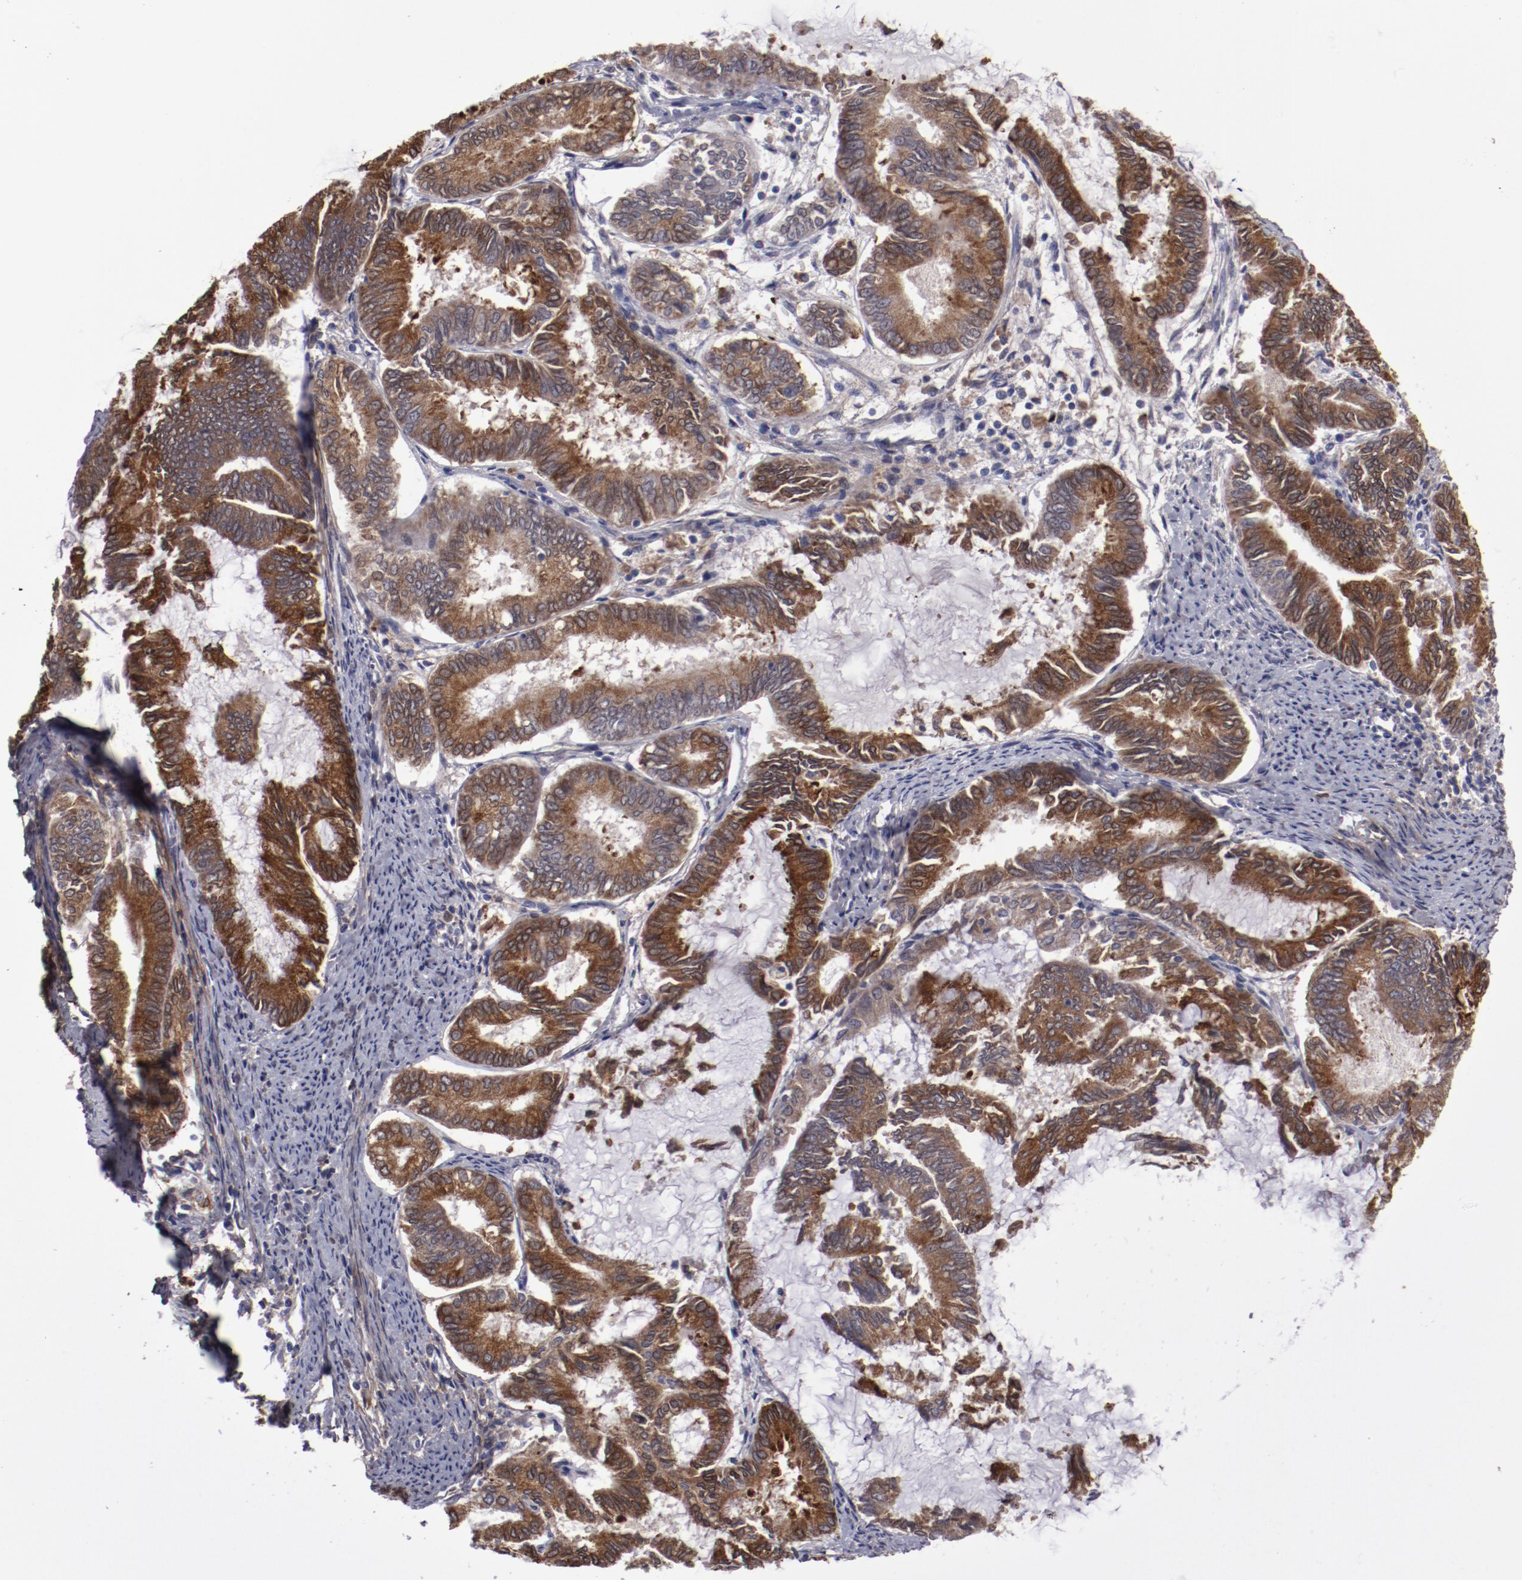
{"staining": {"intensity": "strong", "quantity": ">75%", "location": "cytoplasmic/membranous"}, "tissue": "endometrial cancer", "cell_type": "Tumor cells", "image_type": "cancer", "snomed": [{"axis": "morphology", "description": "Adenocarcinoma, NOS"}, {"axis": "topography", "description": "Endometrium"}], "caption": "Immunohistochemistry (IHC) (DAB (3,3'-diaminobenzidine)) staining of endometrial adenocarcinoma reveals strong cytoplasmic/membranous protein staining in about >75% of tumor cells.", "gene": "IL12A", "patient": {"sex": "female", "age": 86}}